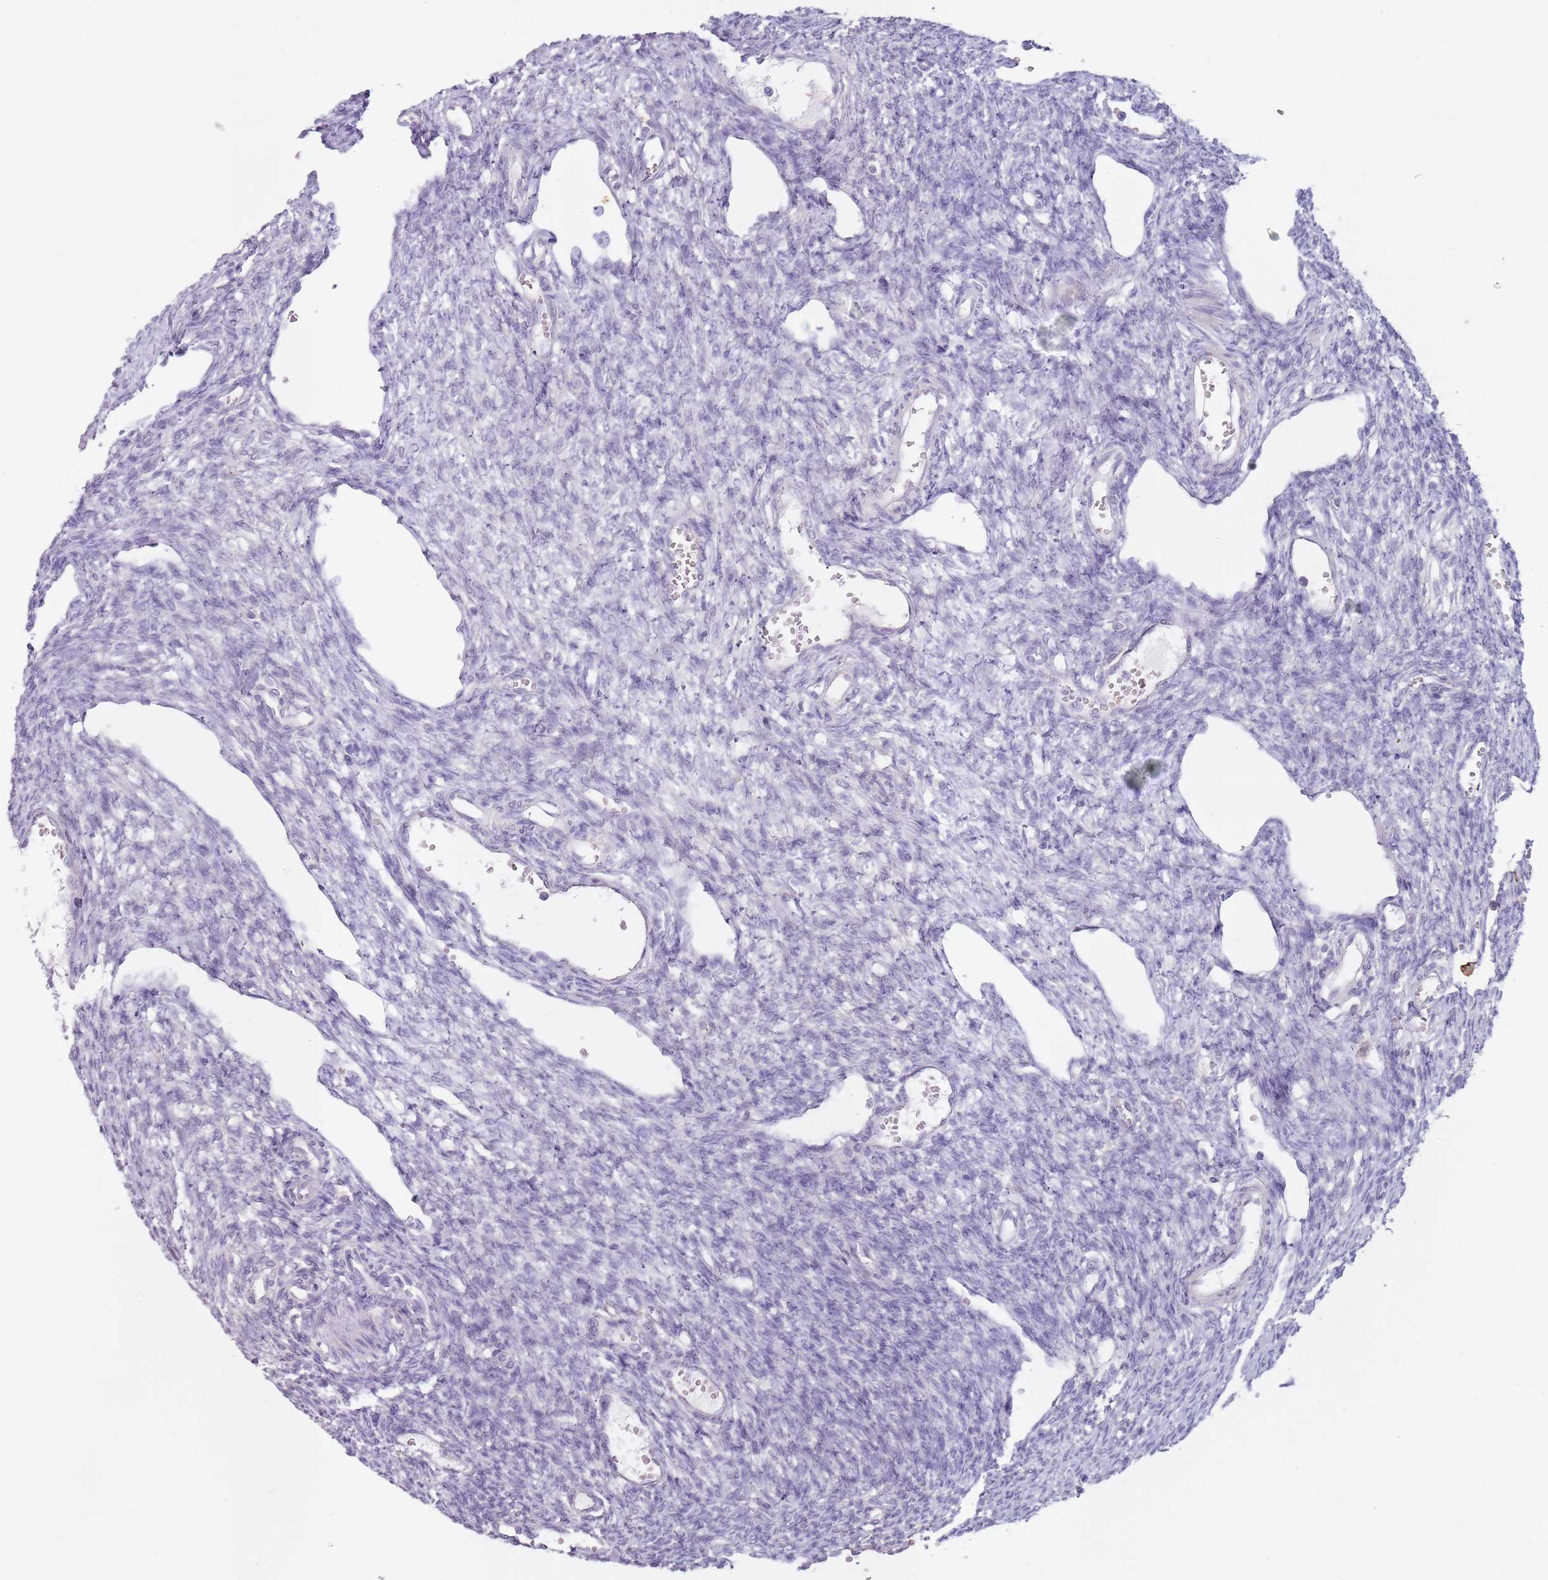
{"staining": {"intensity": "negative", "quantity": "none", "location": "none"}, "tissue": "ovary", "cell_type": "Ovarian stroma cells", "image_type": "normal", "snomed": [{"axis": "morphology", "description": "Normal tissue, NOS"}, {"axis": "morphology", "description": "Cyst, NOS"}, {"axis": "topography", "description": "Ovary"}], "caption": "Immunohistochemistry (IHC) of unremarkable ovary exhibits no expression in ovarian stroma cells. (Brightfield microscopy of DAB (3,3'-diaminobenzidine) immunohistochemistry at high magnification).", "gene": "STYK1", "patient": {"sex": "female", "age": 33}}